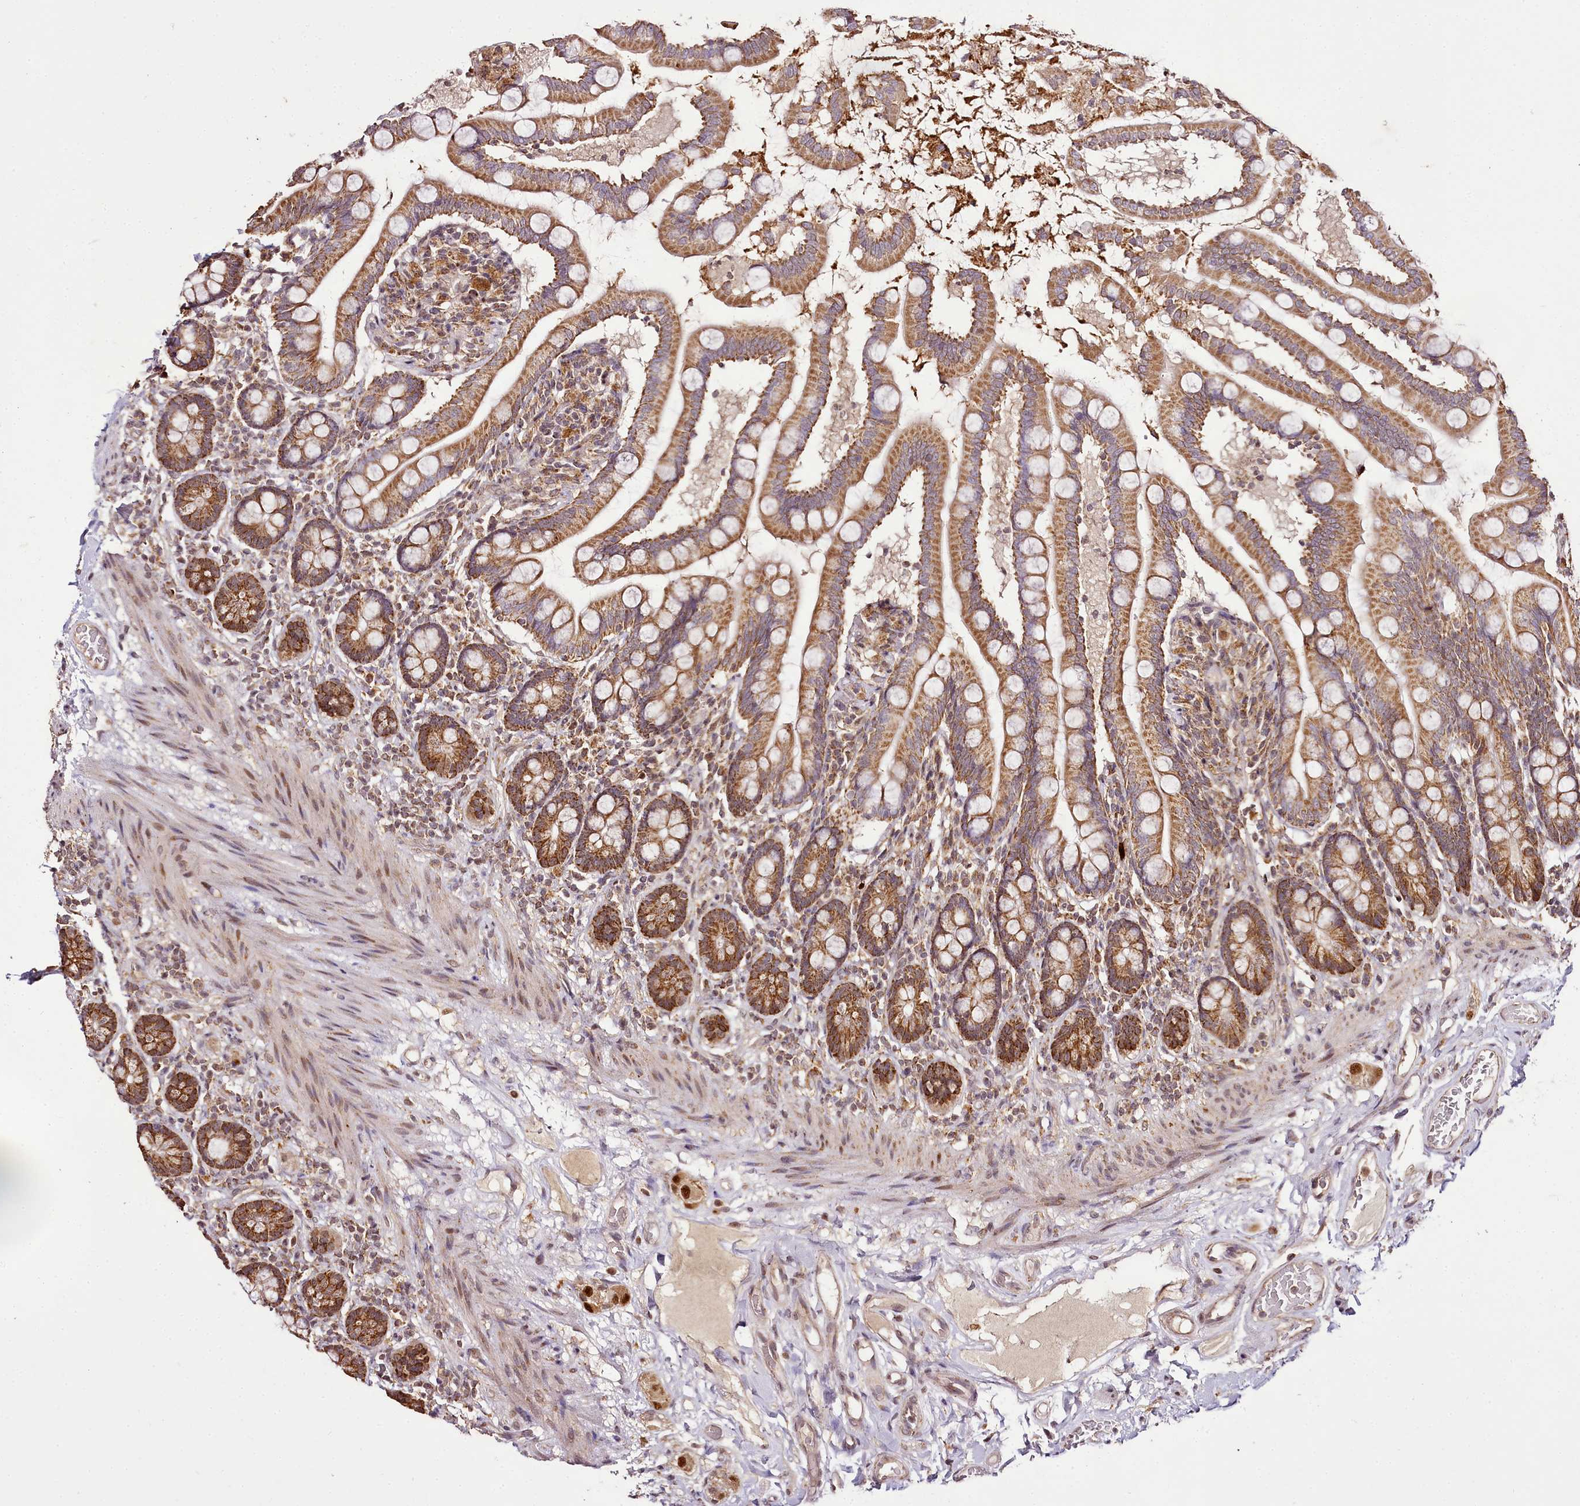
{"staining": {"intensity": "moderate", "quantity": ">75%", "location": "cytoplasmic/membranous"}, "tissue": "small intestine", "cell_type": "Glandular cells", "image_type": "normal", "snomed": [{"axis": "morphology", "description": "Normal tissue, NOS"}, {"axis": "topography", "description": "Small intestine"}], "caption": "A high-resolution image shows immunohistochemistry staining of unremarkable small intestine, which shows moderate cytoplasmic/membranous expression in approximately >75% of glandular cells.", "gene": "EDIL3", "patient": {"sex": "female", "age": 64}}